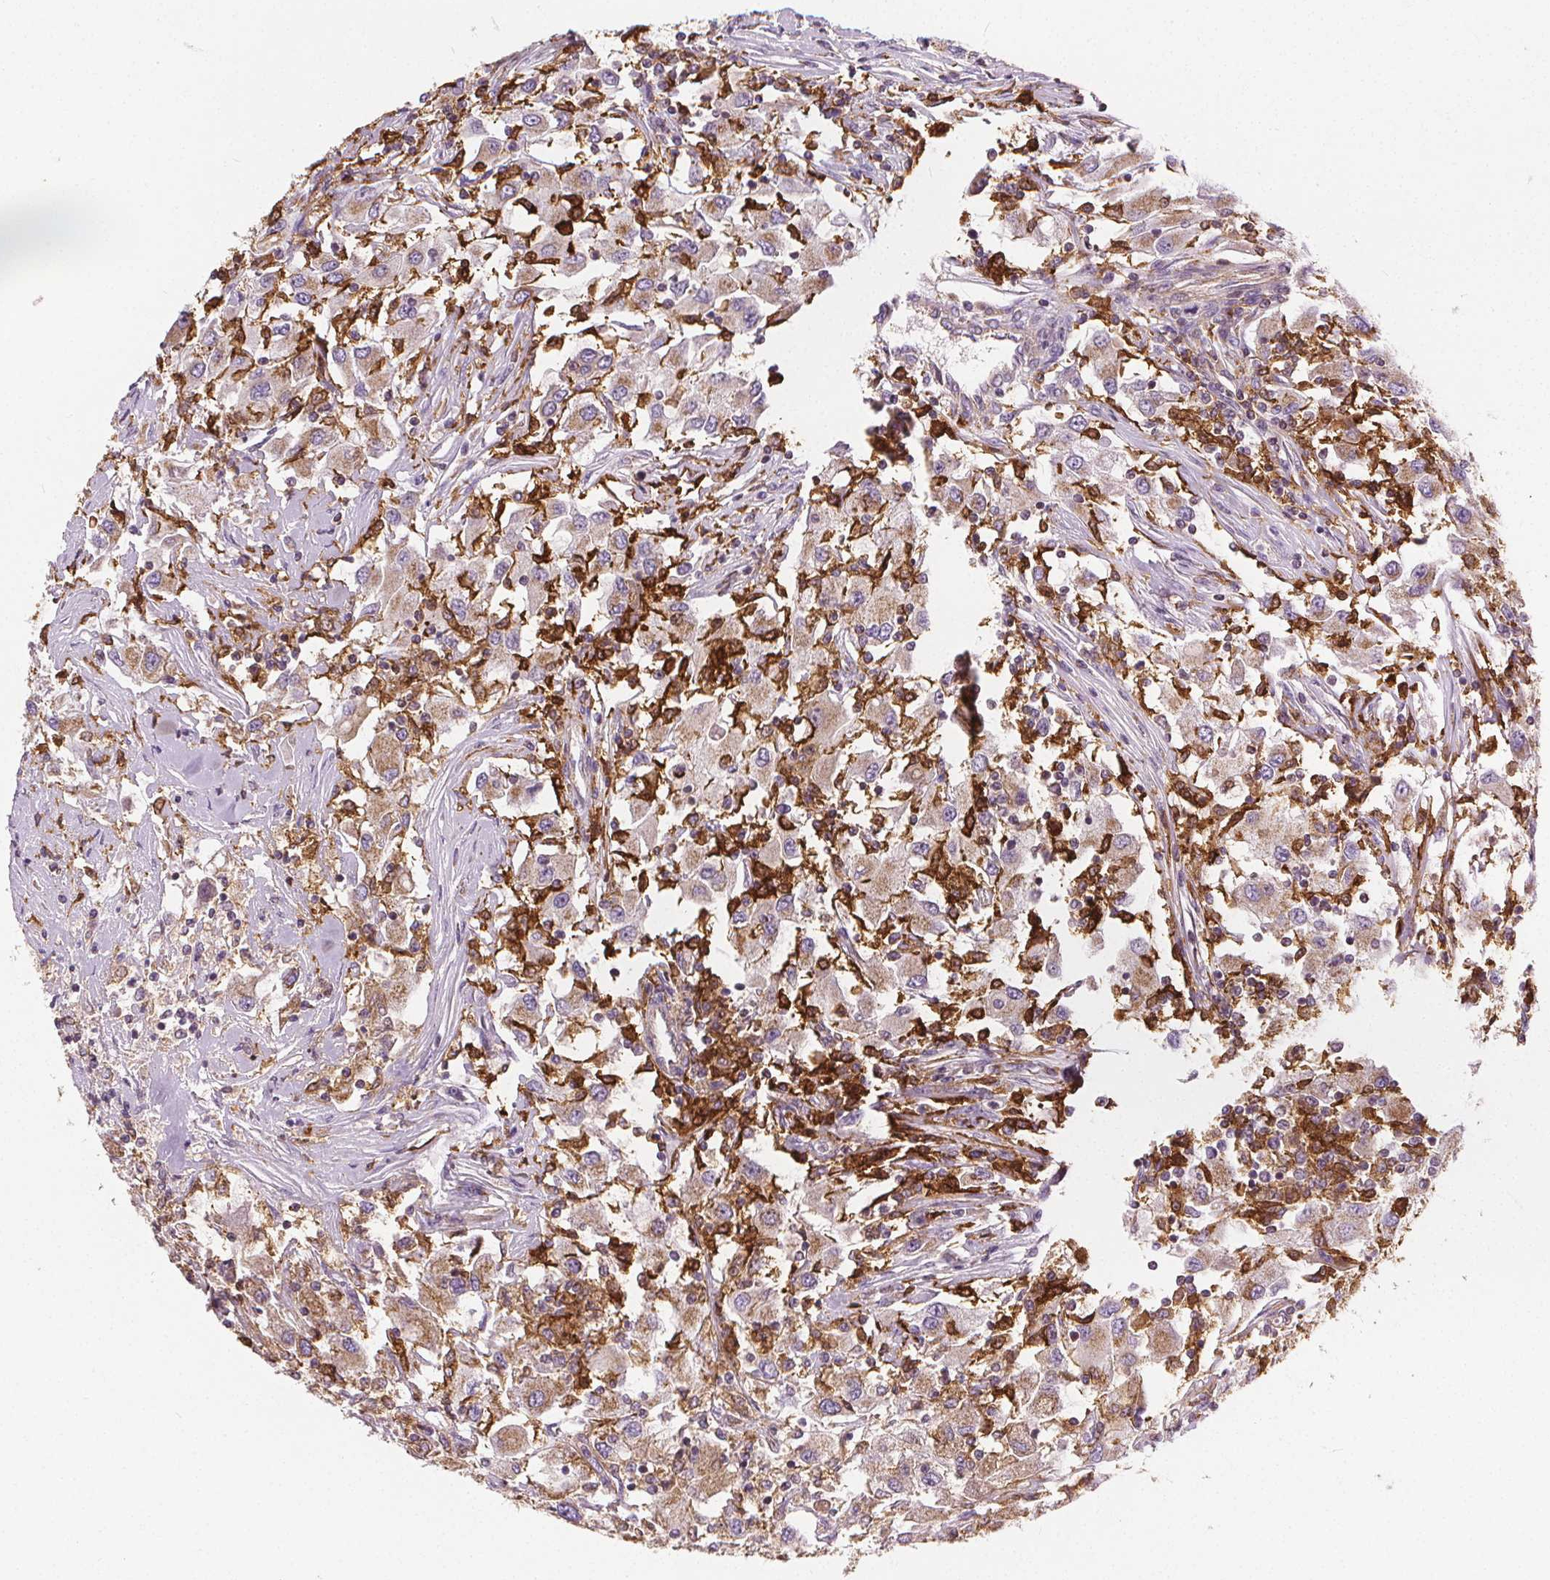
{"staining": {"intensity": "moderate", "quantity": ">75%", "location": "cytoplasmic/membranous"}, "tissue": "renal cancer", "cell_type": "Tumor cells", "image_type": "cancer", "snomed": [{"axis": "morphology", "description": "Adenocarcinoma, NOS"}, {"axis": "topography", "description": "Kidney"}], "caption": "Immunohistochemical staining of human adenocarcinoma (renal) displays moderate cytoplasmic/membranous protein staining in approximately >75% of tumor cells.", "gene": "RAB20", "patient": {"sex": "female", "age": 67}}